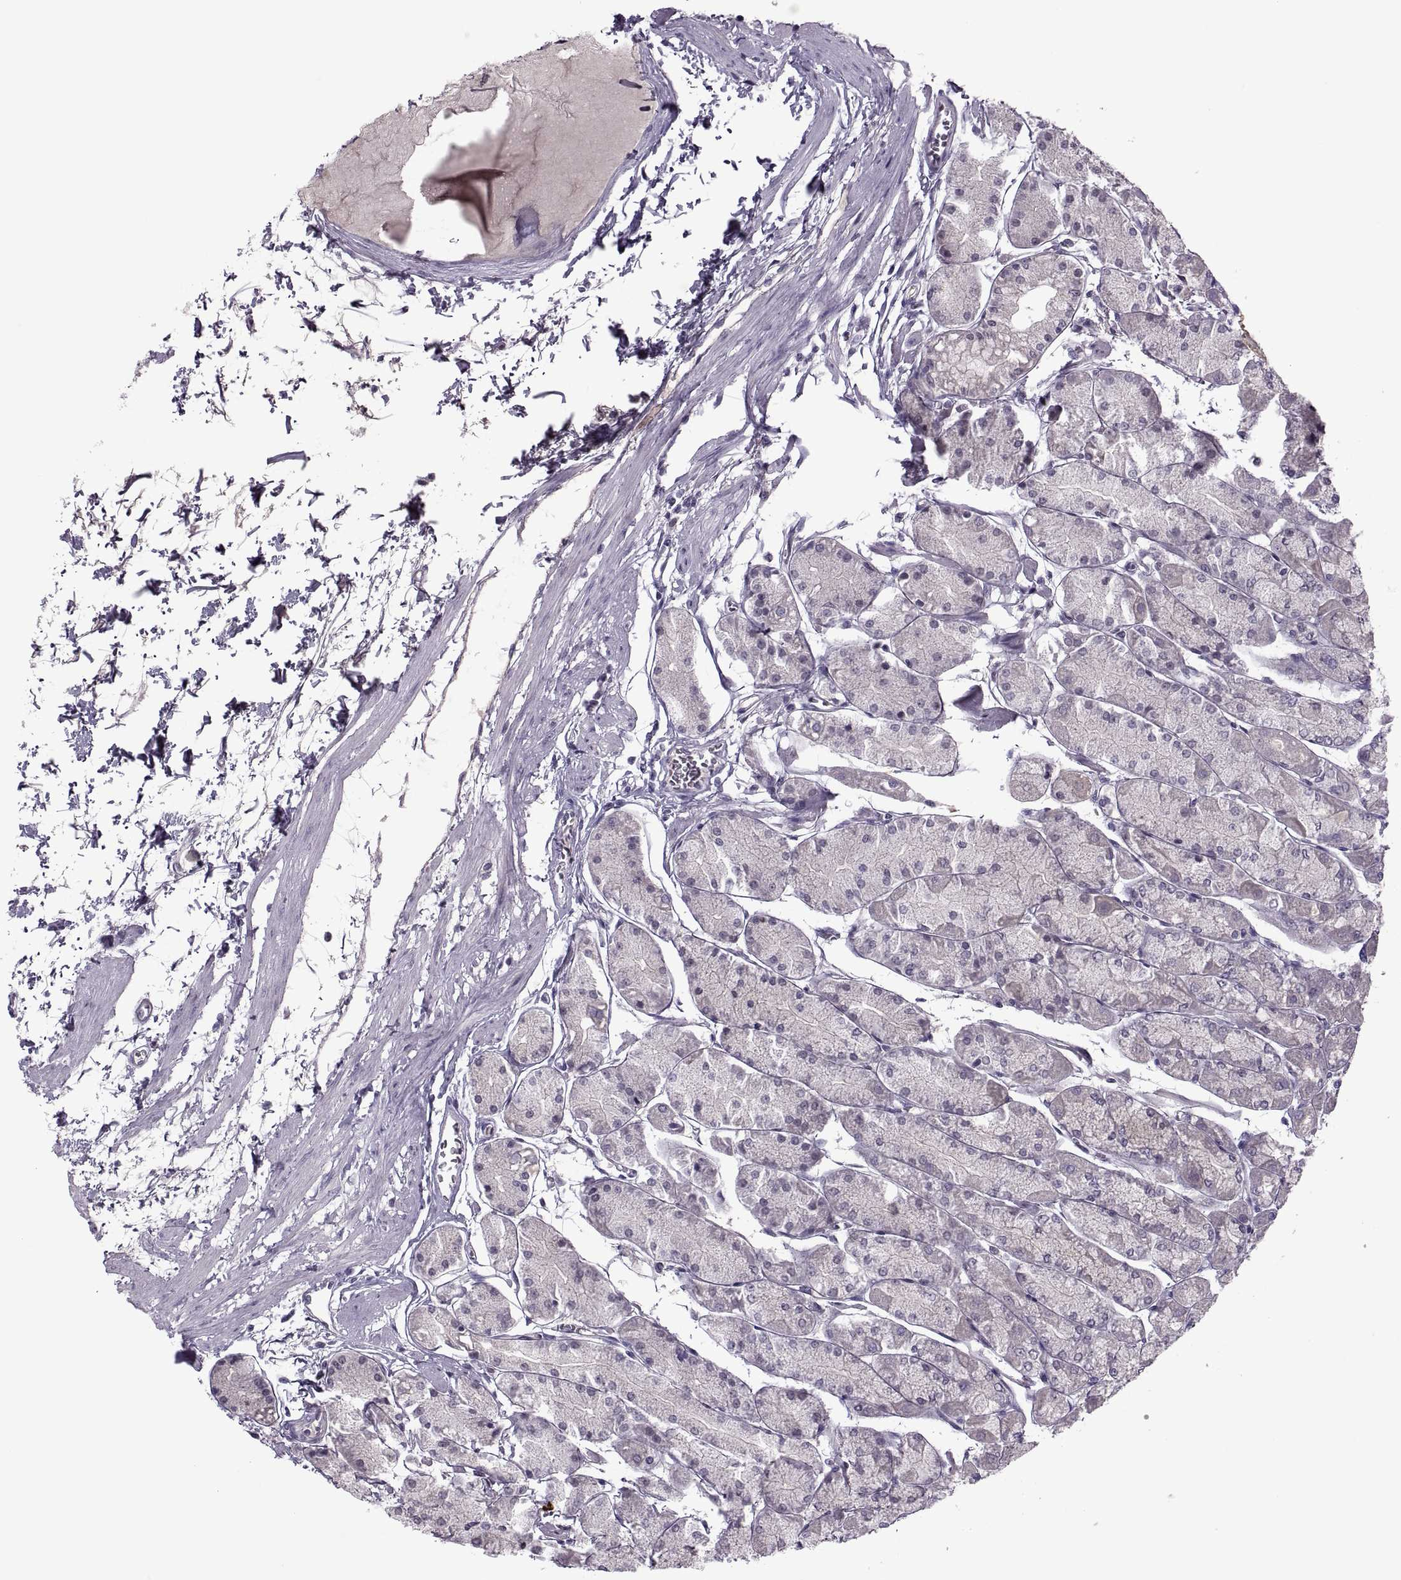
{"staining": {"intensity": "negative", "quantity": "none", "location": "none"}, "tissue": "stomach", "cell_type": "Glandular cells", "image_type": "normal", "snomed": [{"axis": "morphology", "description": "Normal tissue, NOS"}, {"axis": "topography", "description": "Stomach, upper"}], "caption": "DAB (3,3'-diaminobenzidine) immunohistochemical staining of normal human stomach shows no significant positivity in glandular cells.", "gene": "MAGEA4", "patient": {"sex": "male", "age": 60}}